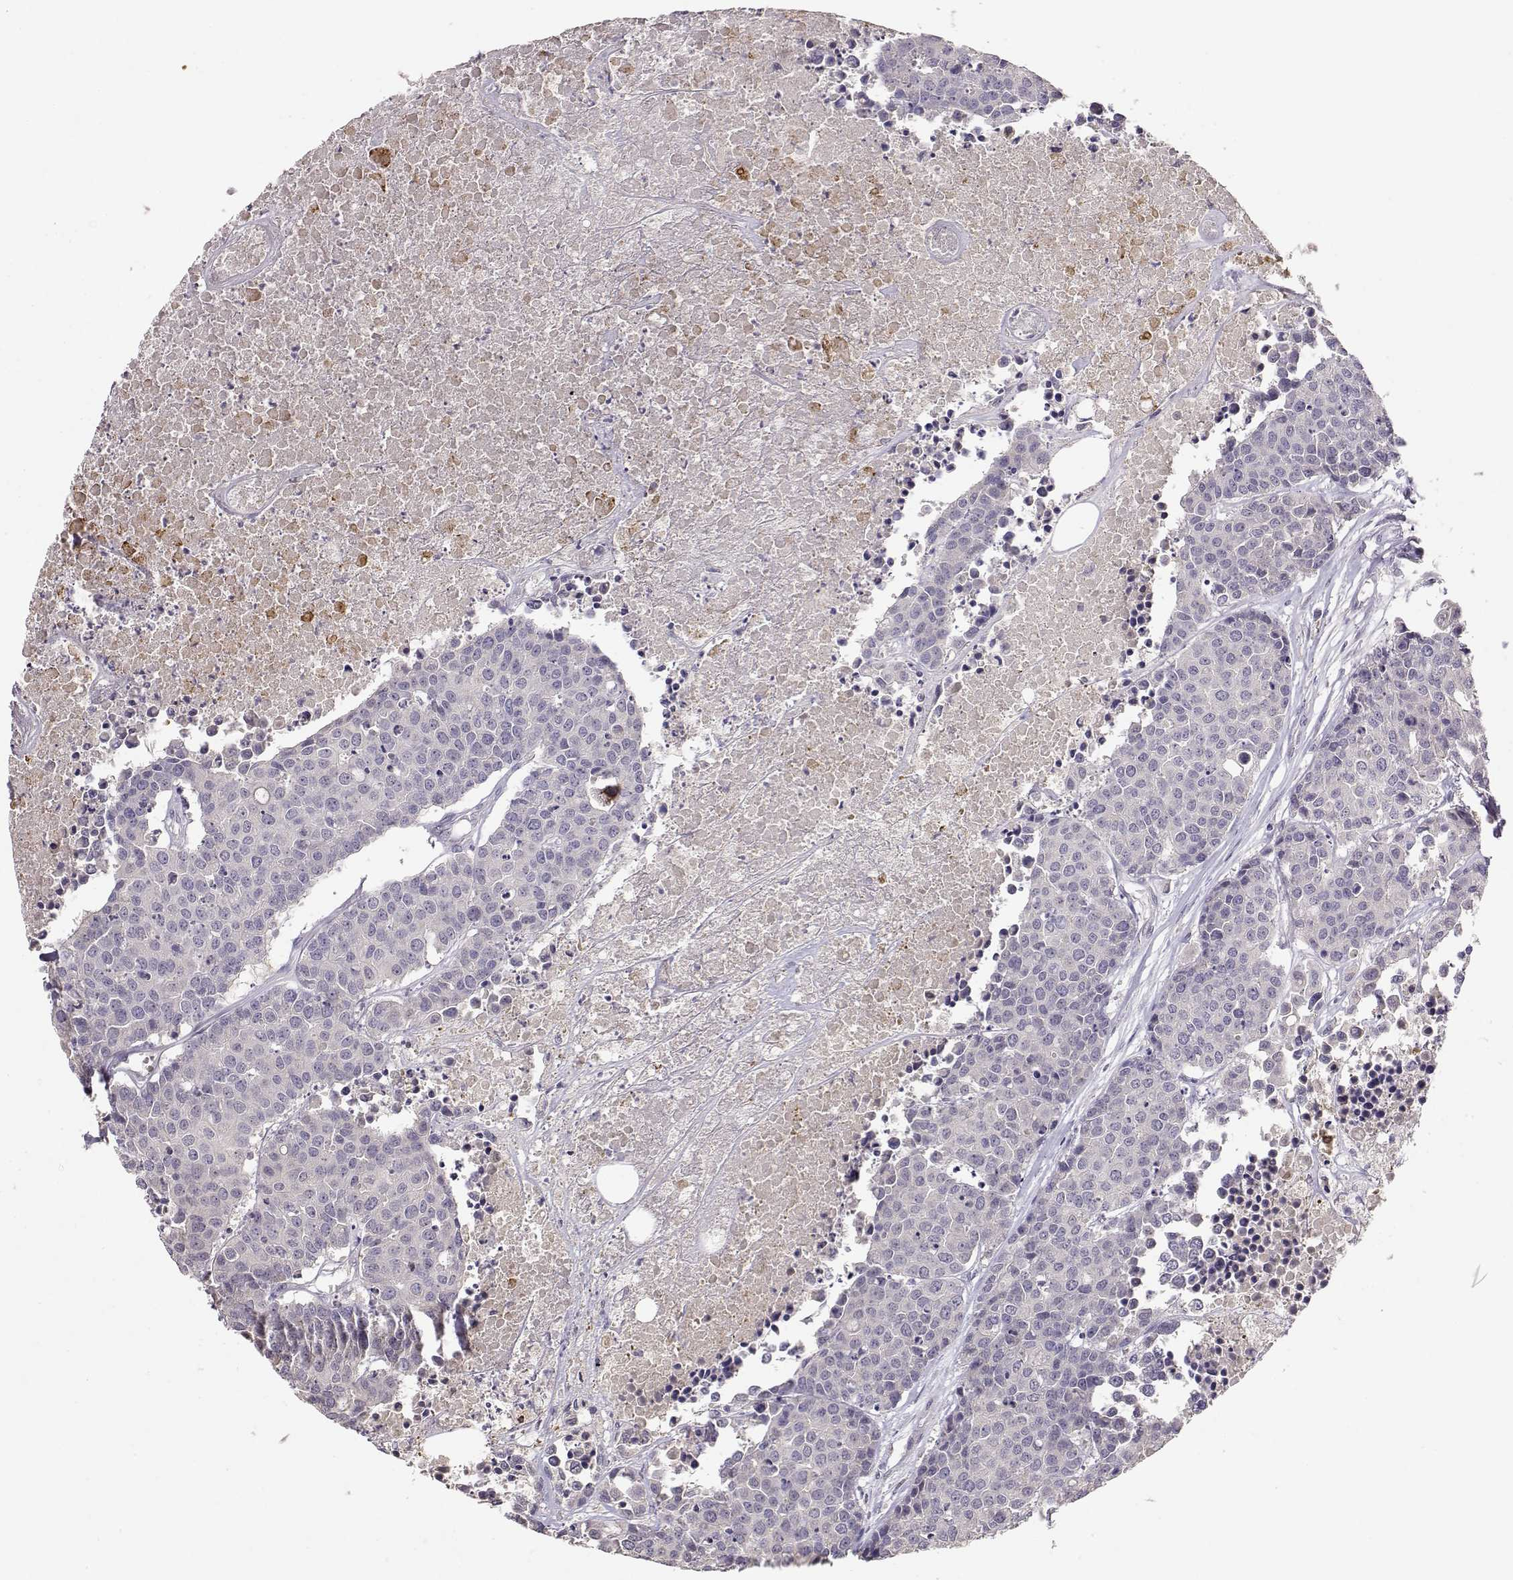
{"staining": {"intensity": "negative", "quantity": "none", "location": "none"}, "tissue": "carcinoid", "cell_type": "Tumor cells", "image_type": "cancer", "snomed": [{"axis": "morphology", "description": "Carcinoid, malignant, NOS"}, {"axis": "topography", "description": "Colon"}], "caption": "An image of human carcinoid (malignant) is negative for staining in tumor cells.", "gene": "TACR1", "patient": {"sex": "male", "age": 81}}